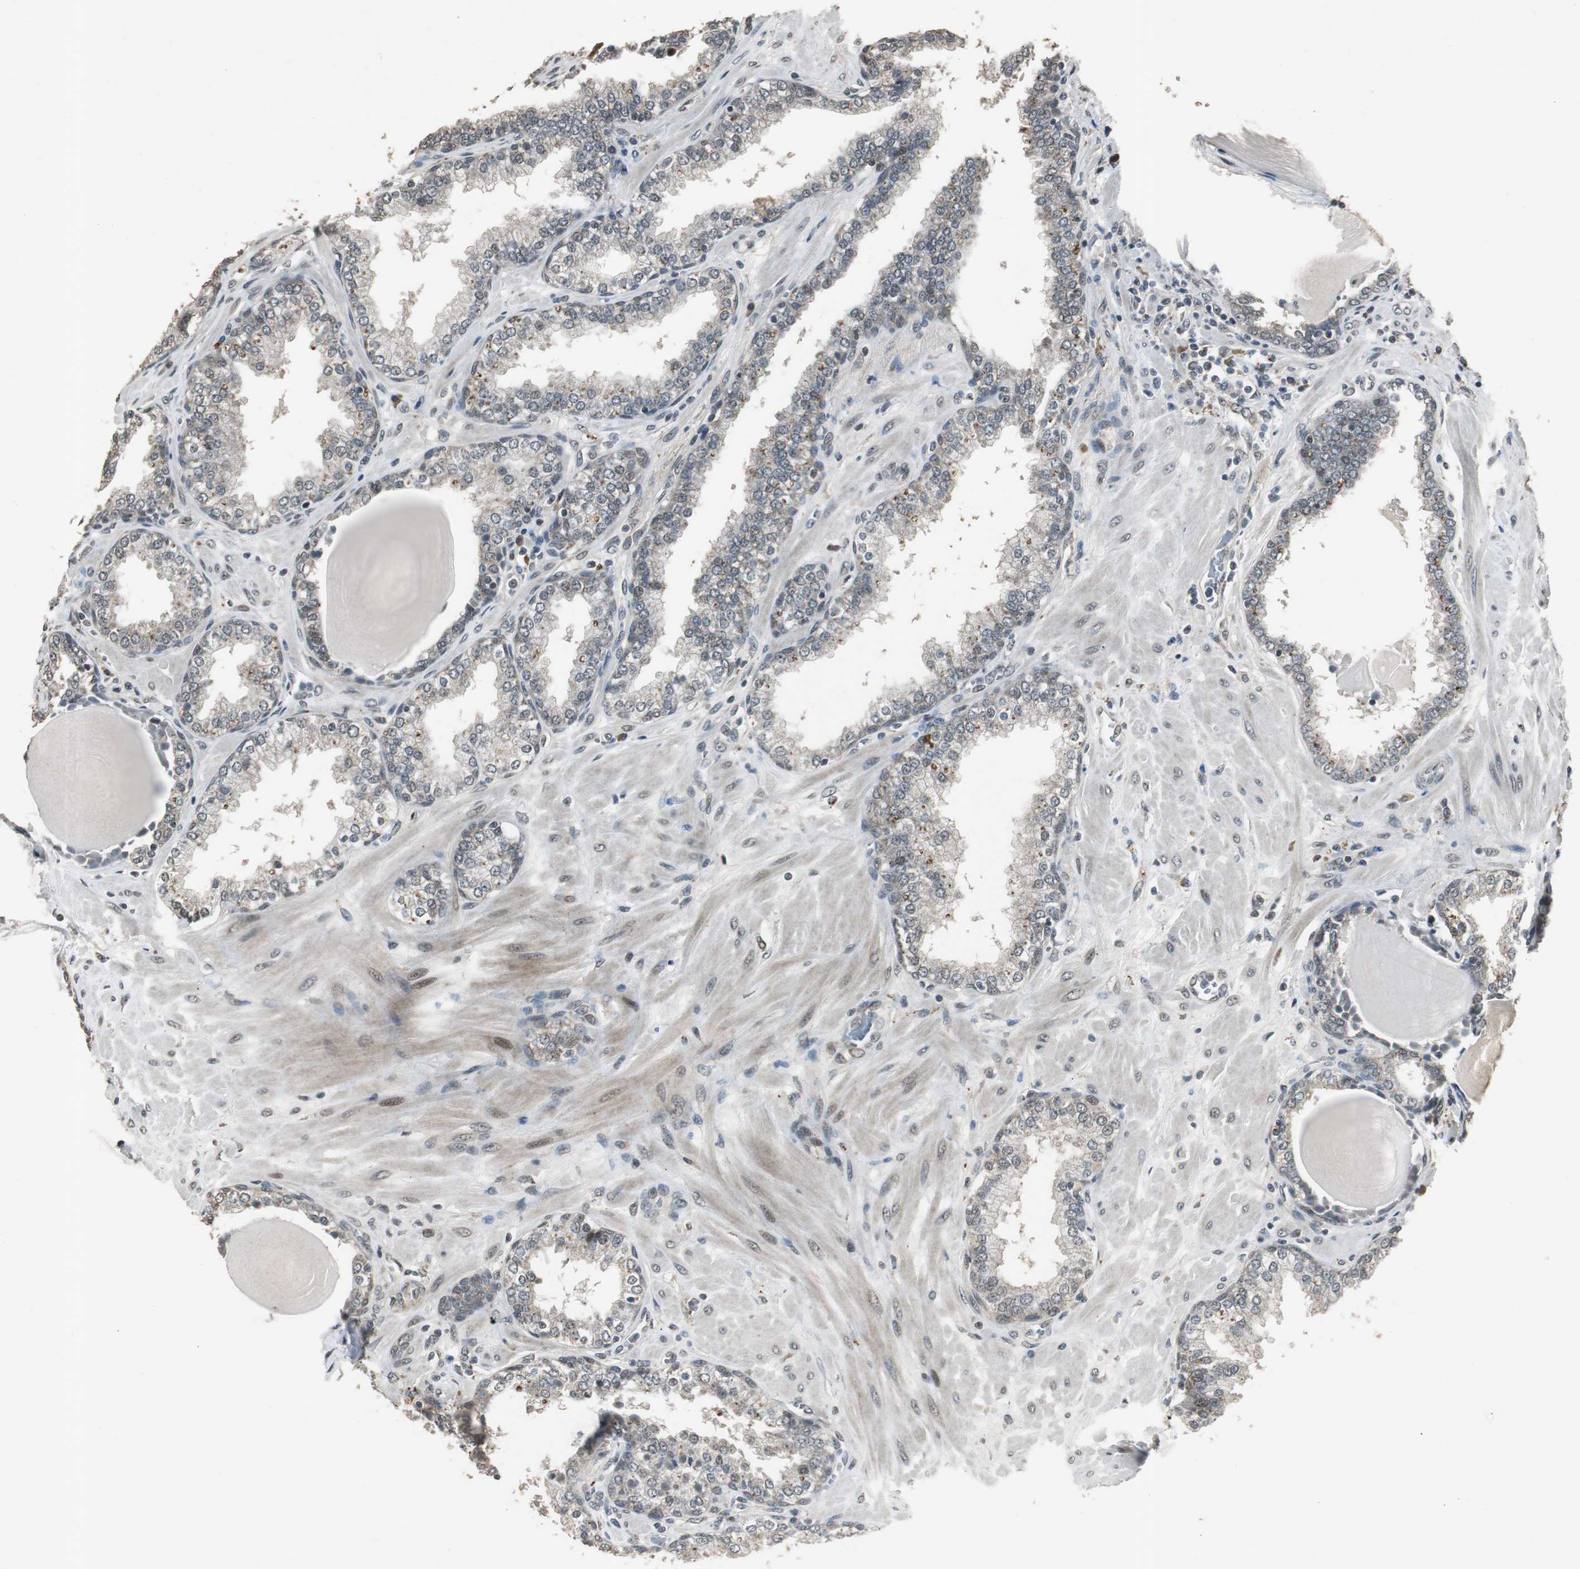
{"staining": {"intensity": "negative", "quantity": "none", "location": "none"}, "tissue": "prostate", "cell_type": "Glandular cells", "image_type": "normal", "snomed": [{"axis": "morphology", "description": "Normal tissue, NOS"}, {"axis": "topography", "description": "Prostate"}], "caption": "Immunohistochemical staining of benign human prostate shows no significant expression in glandular cells.", "gene": "BOLA1", "patient": {"sex": "male", "age": 51}}